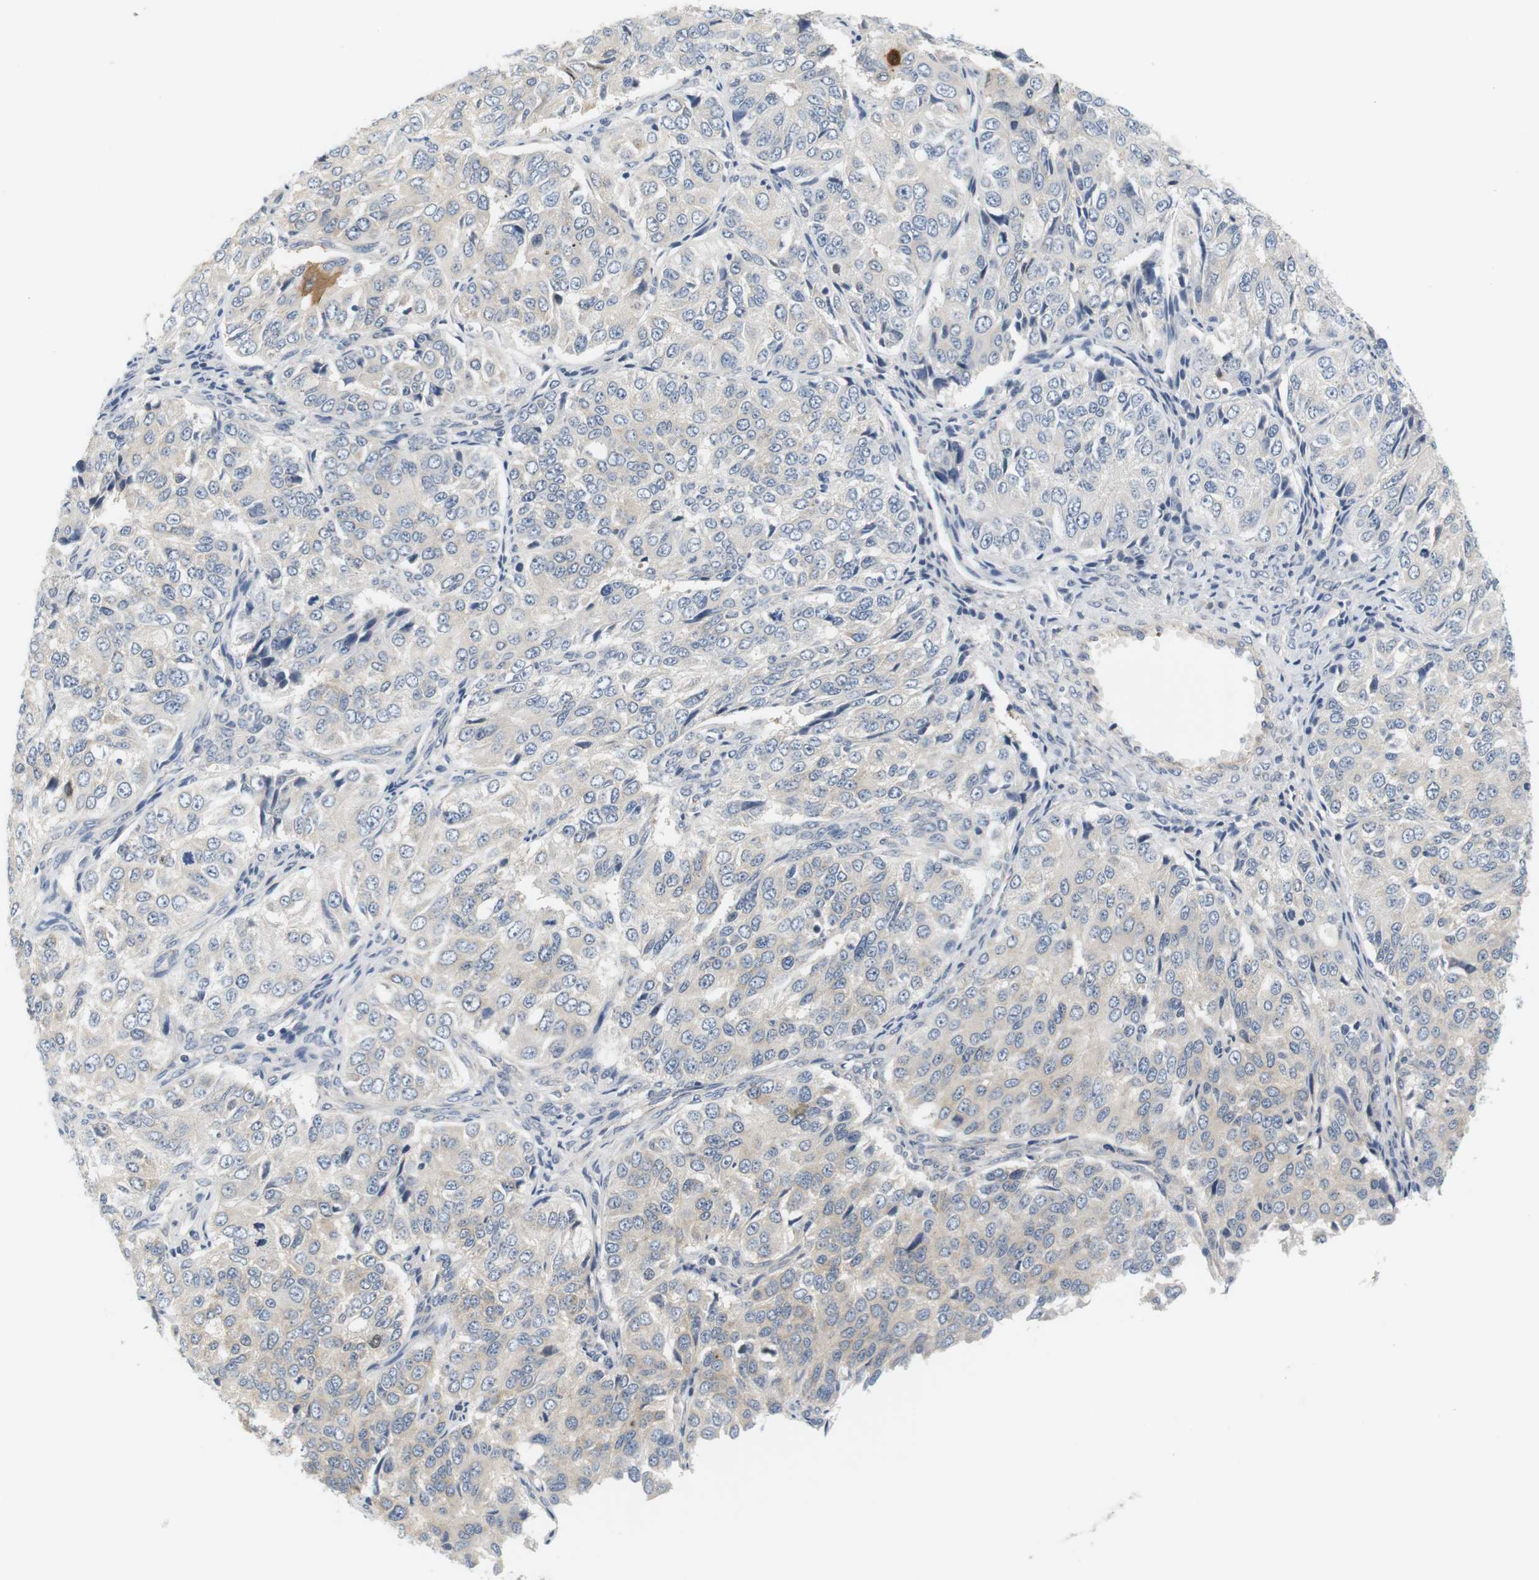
{"staining": {"intensity": "negative", "quantity": "none", "location": "none"}, "tissue": "ovarian cancer", "cell_type": "Tumor cells", "image_type": "cancer", "snomed": [{"axis": "morphology", "description": "Carcinoma, endometroid"}, {"axis": "topography", "description": "Ovary"}], "caption": "Immunohistochemistry (IHC) micrograph of human endometroid carcinoma (ovarian) stained for a protein (brown), which displays no expression in tumor cells.", "gene": "EVA1C", "patient": {"sex": "female", "age": 51}}